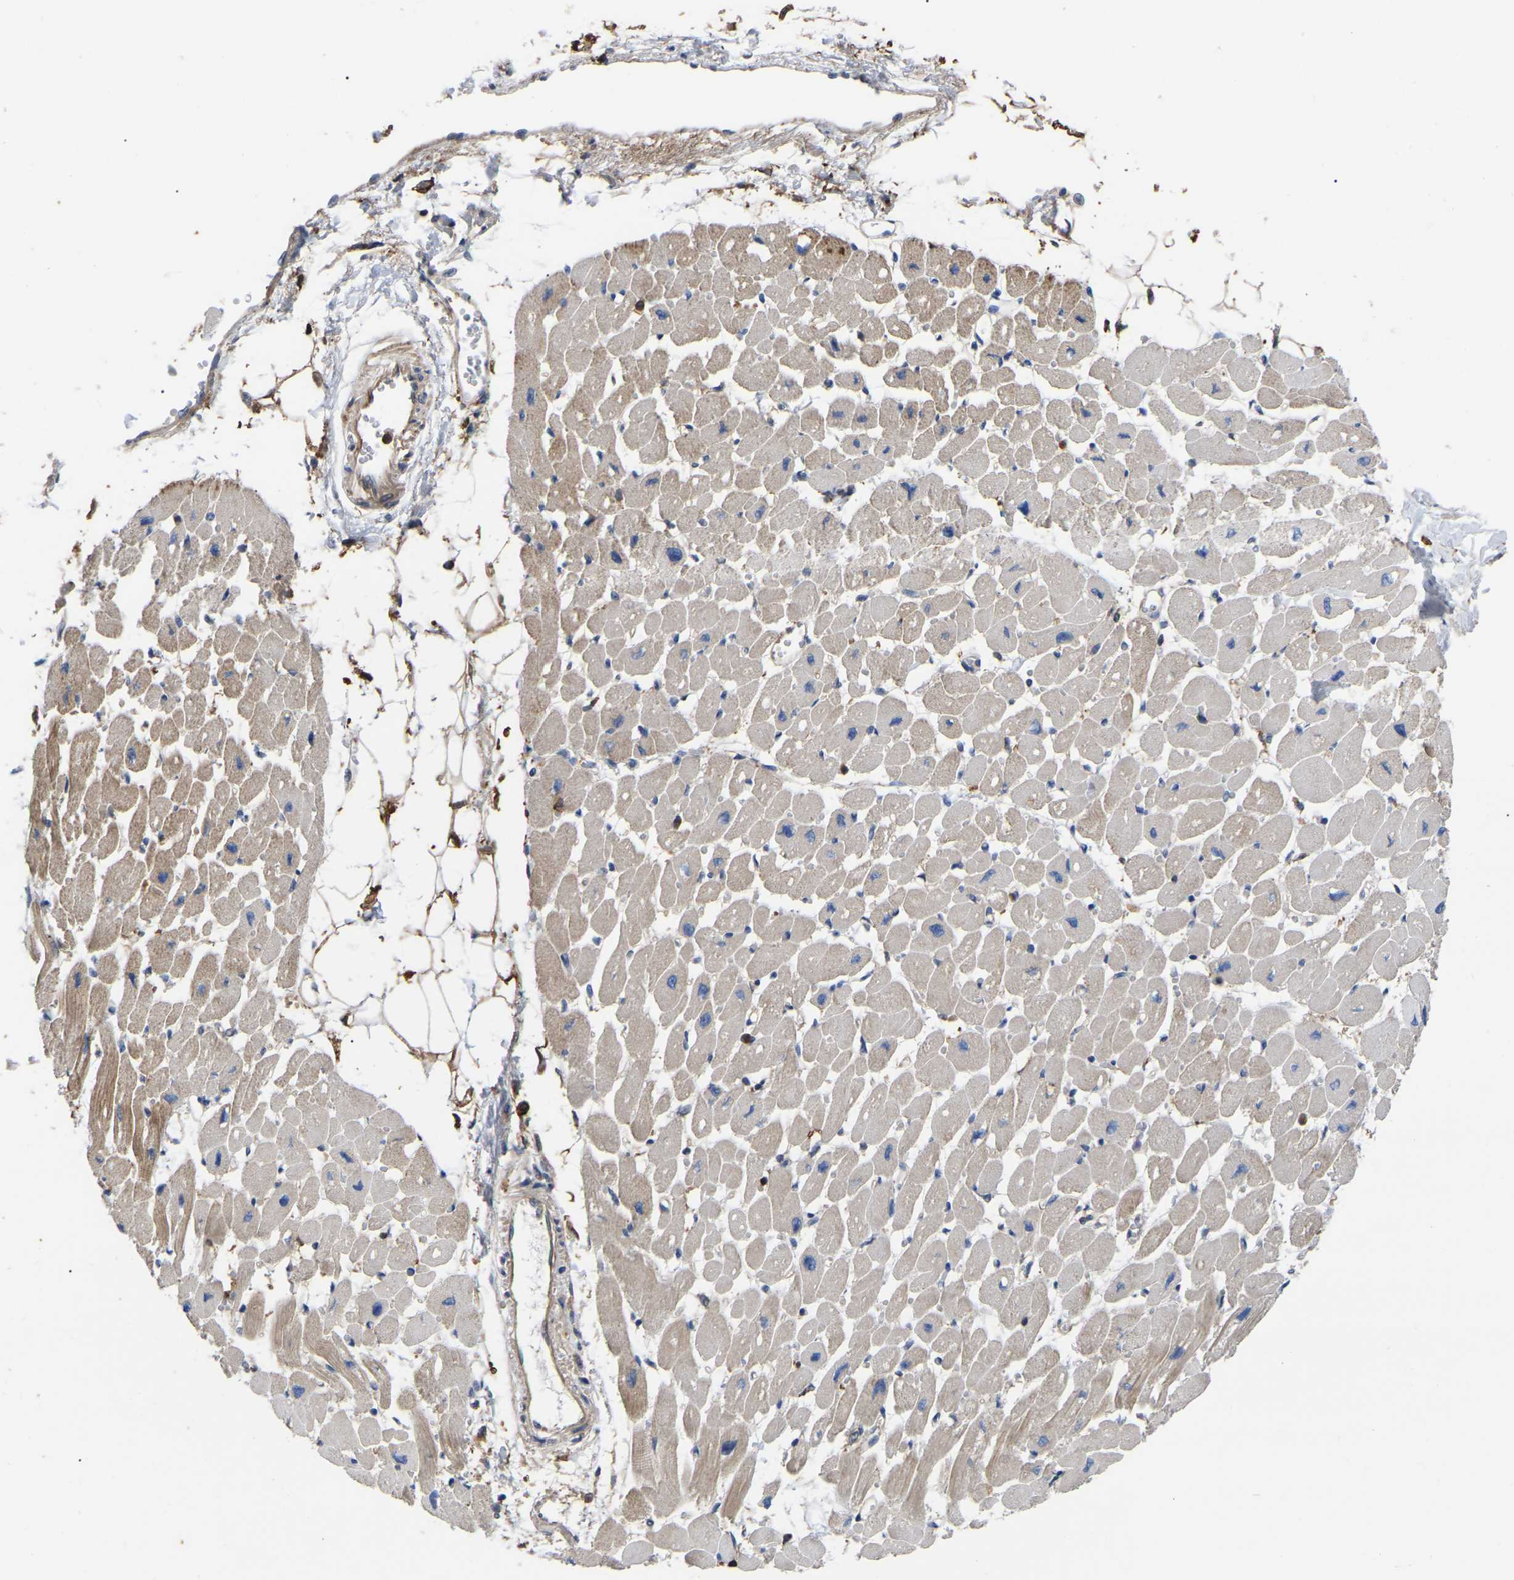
{"staining": {"intensity": "moderate", "quantity": "25%-75%", "location": "cytoplasmic/membranous"}, "tissue": "heart muscle", "cell_type": "Cardiomyocytes", "image_type": "normal", "snomed": [{"axis": "morphology", "description": "Normal tissue, NOS"}, {"axis": "topography", "description": "Heart"}], "caption": "There is medium levels of moderate cytoplasmic/membranous staining in cardiomyocytes of normal heart muscle, as demonstrated by immunohistochemical staining (brown color).", "gene": "CIT", "patient": {"sex": "female", "age": 54}}